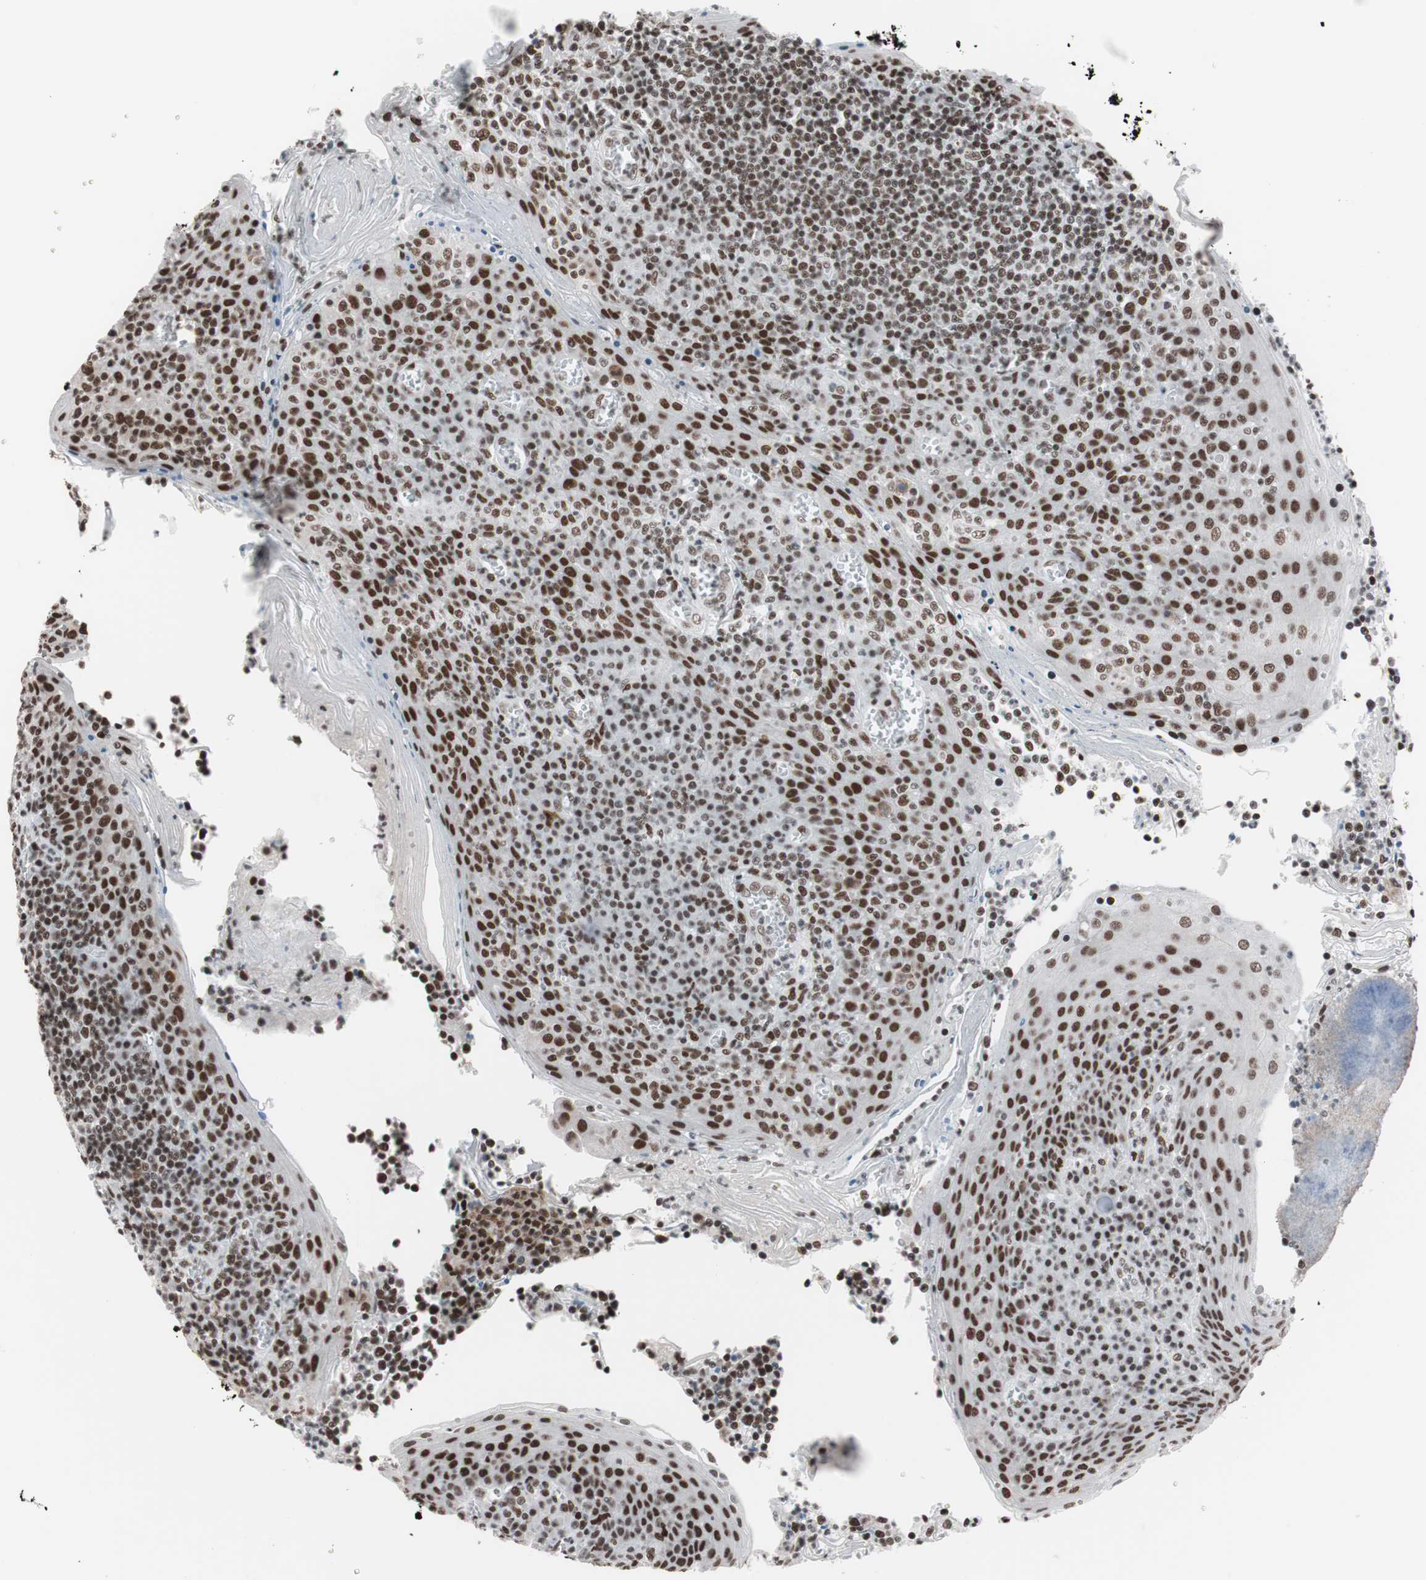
{"staining": {"intensity": "strong", "quantity": ">75%", "location": "nuclear"}, "tissue": "tonsil", "cell_type": "Germinal center cells", "image_type": "normal", "snomed": [{"axis": "morphology", "description": "Normal tissue, NOS"}, {"axis": "topography", "description": "Tonsil"}], "caption": "DAB (3,3'-diaminobenzidine) immunohistochemical staining of unremarkable human tonsil demonstrates strong nuclear protein expression in approximately >75% of germinal center cells. Ihc stains the protein in brown and the nuclei are stained blue.", "gene": "ARID1A", "patient": {"sex": "male", "age": 31}}